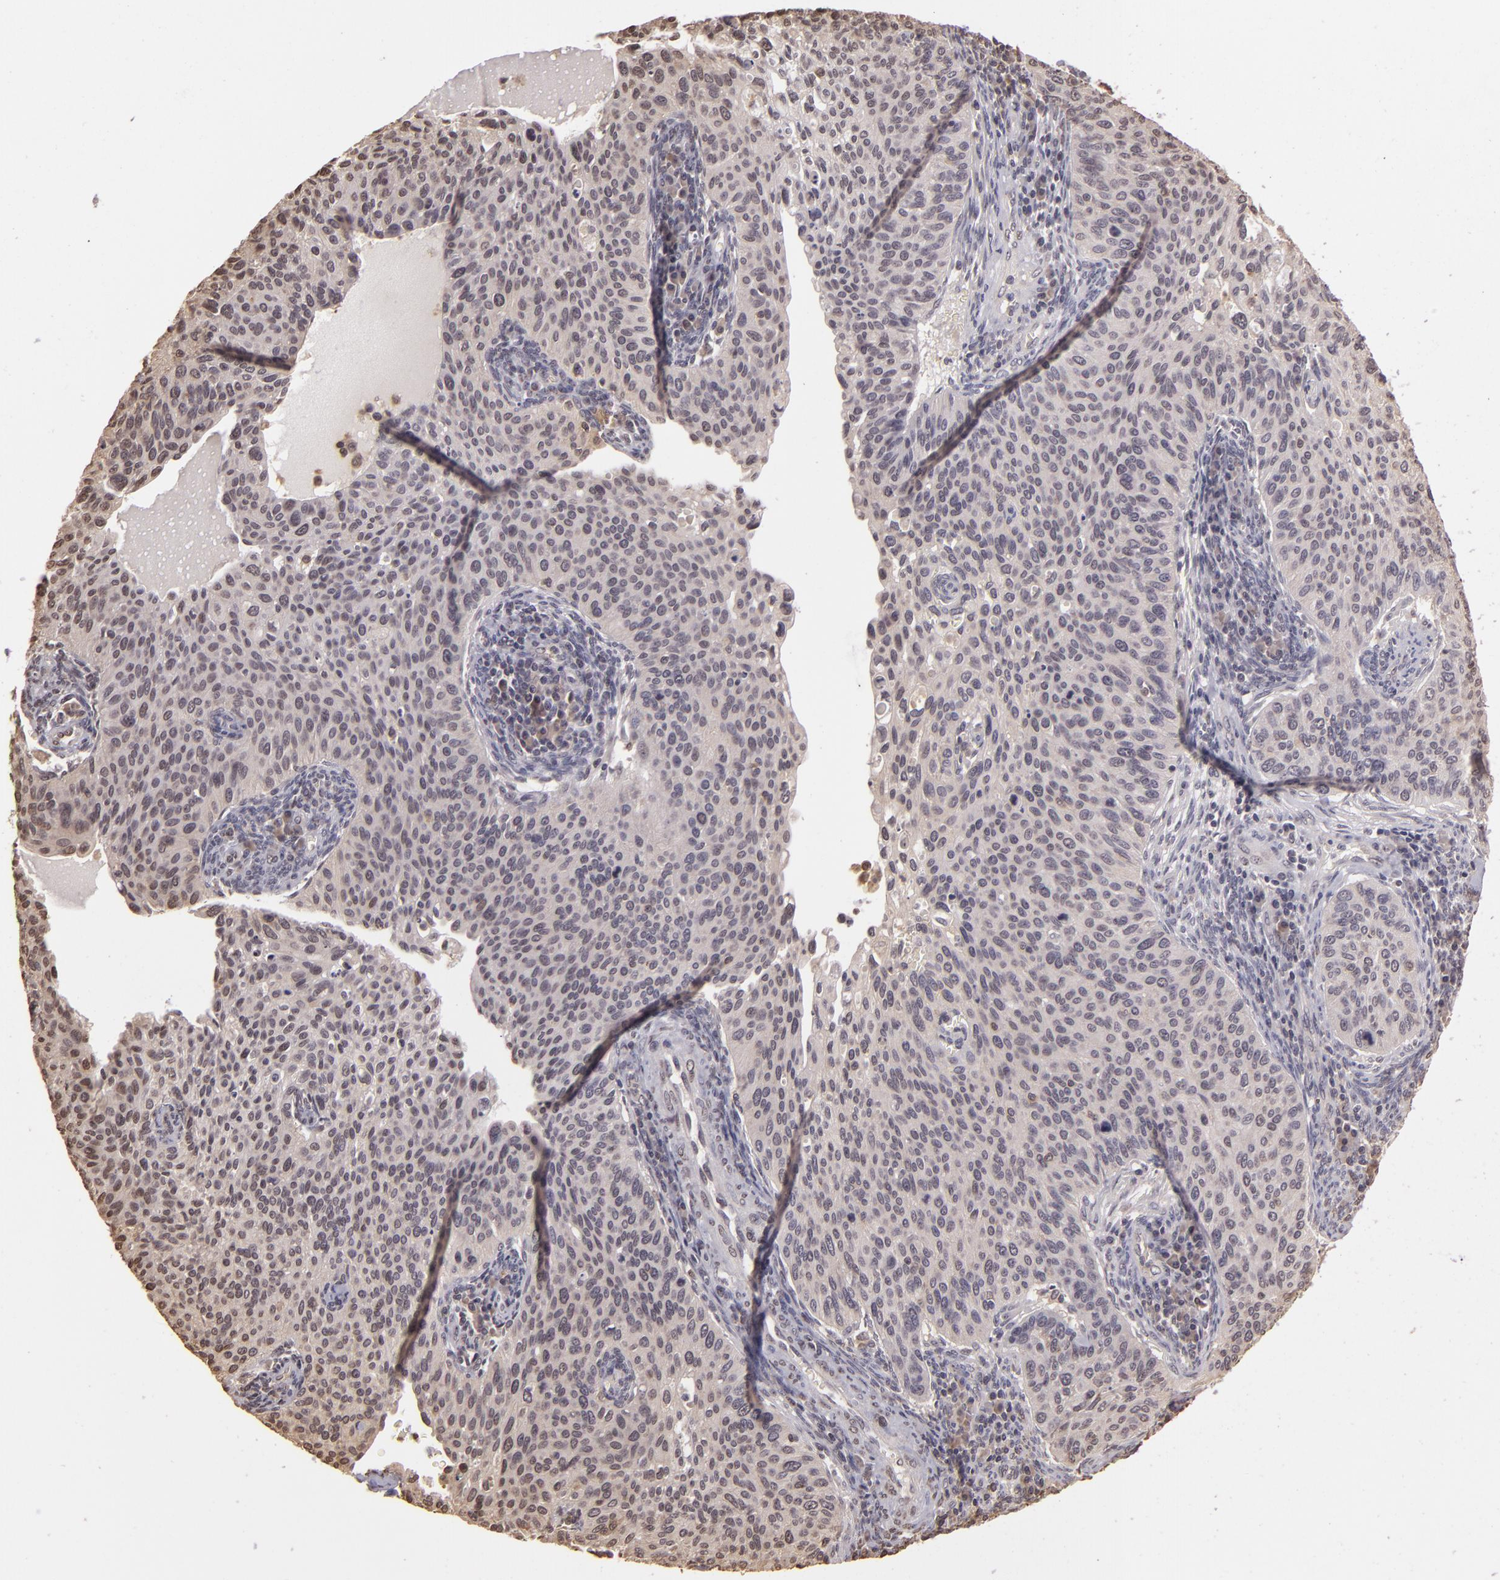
{"staining": {"intensity": "negative", "quantity": "none", "location": "none"}, "tissue": "cervical cancer", "cell_type": "Tumor cells", "image_type": "cancer", "snomed": [{"axis": "morphology", "description": "Adenocarcinoma, NOS"}, {"axis": "topography", "description": "Cervix"}], "caption": "Histopathology image shows no protein positivity in tumor cells of adenocarcinoma (cervical) tissue.", "gene": "ARPC2", "patient": {"sex": "female", "age": 29}}